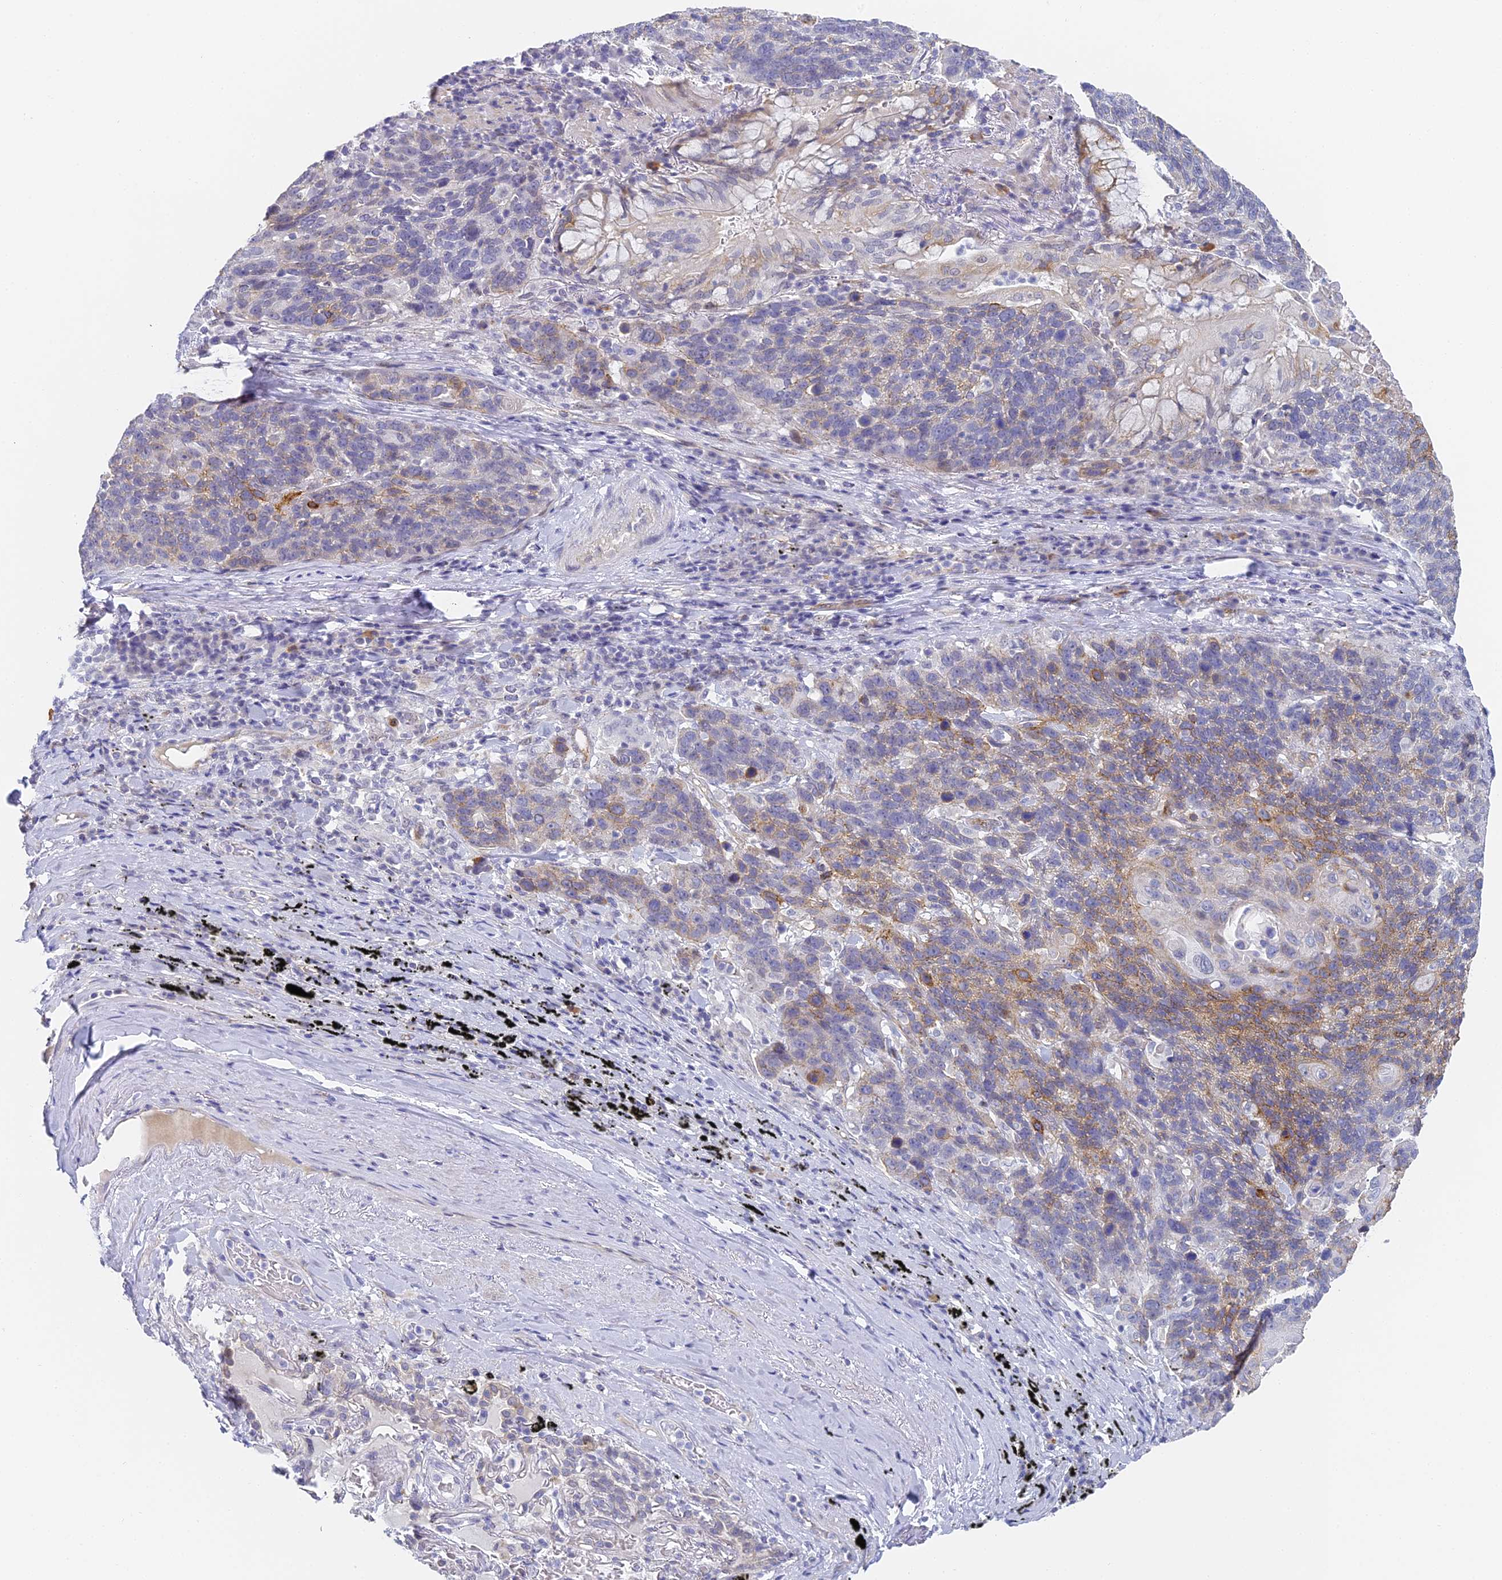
{"staining": {"intensity": "moderate", "quantity": "25%-75%", "location": "cytoplasmic/membranous"}, "tissue": "lung cancer", "cell_type": "Tumor cells", "image_type": "cancer", "snomed": [{"axis": "morphology", "description": "Squamous cell carcinoma, NOS"}, {"axis": "topography", "description": "Lung"}], "caption": "Moderate cytoplasmic/membranous positivity for a protein is present in approximately 25%-75% of tumor cells of squamous cell carcinoma (lung) using immunohistochemistry (IHC).", "gene": "GJA1", "patient": {"sex": "male", "age": 66}}